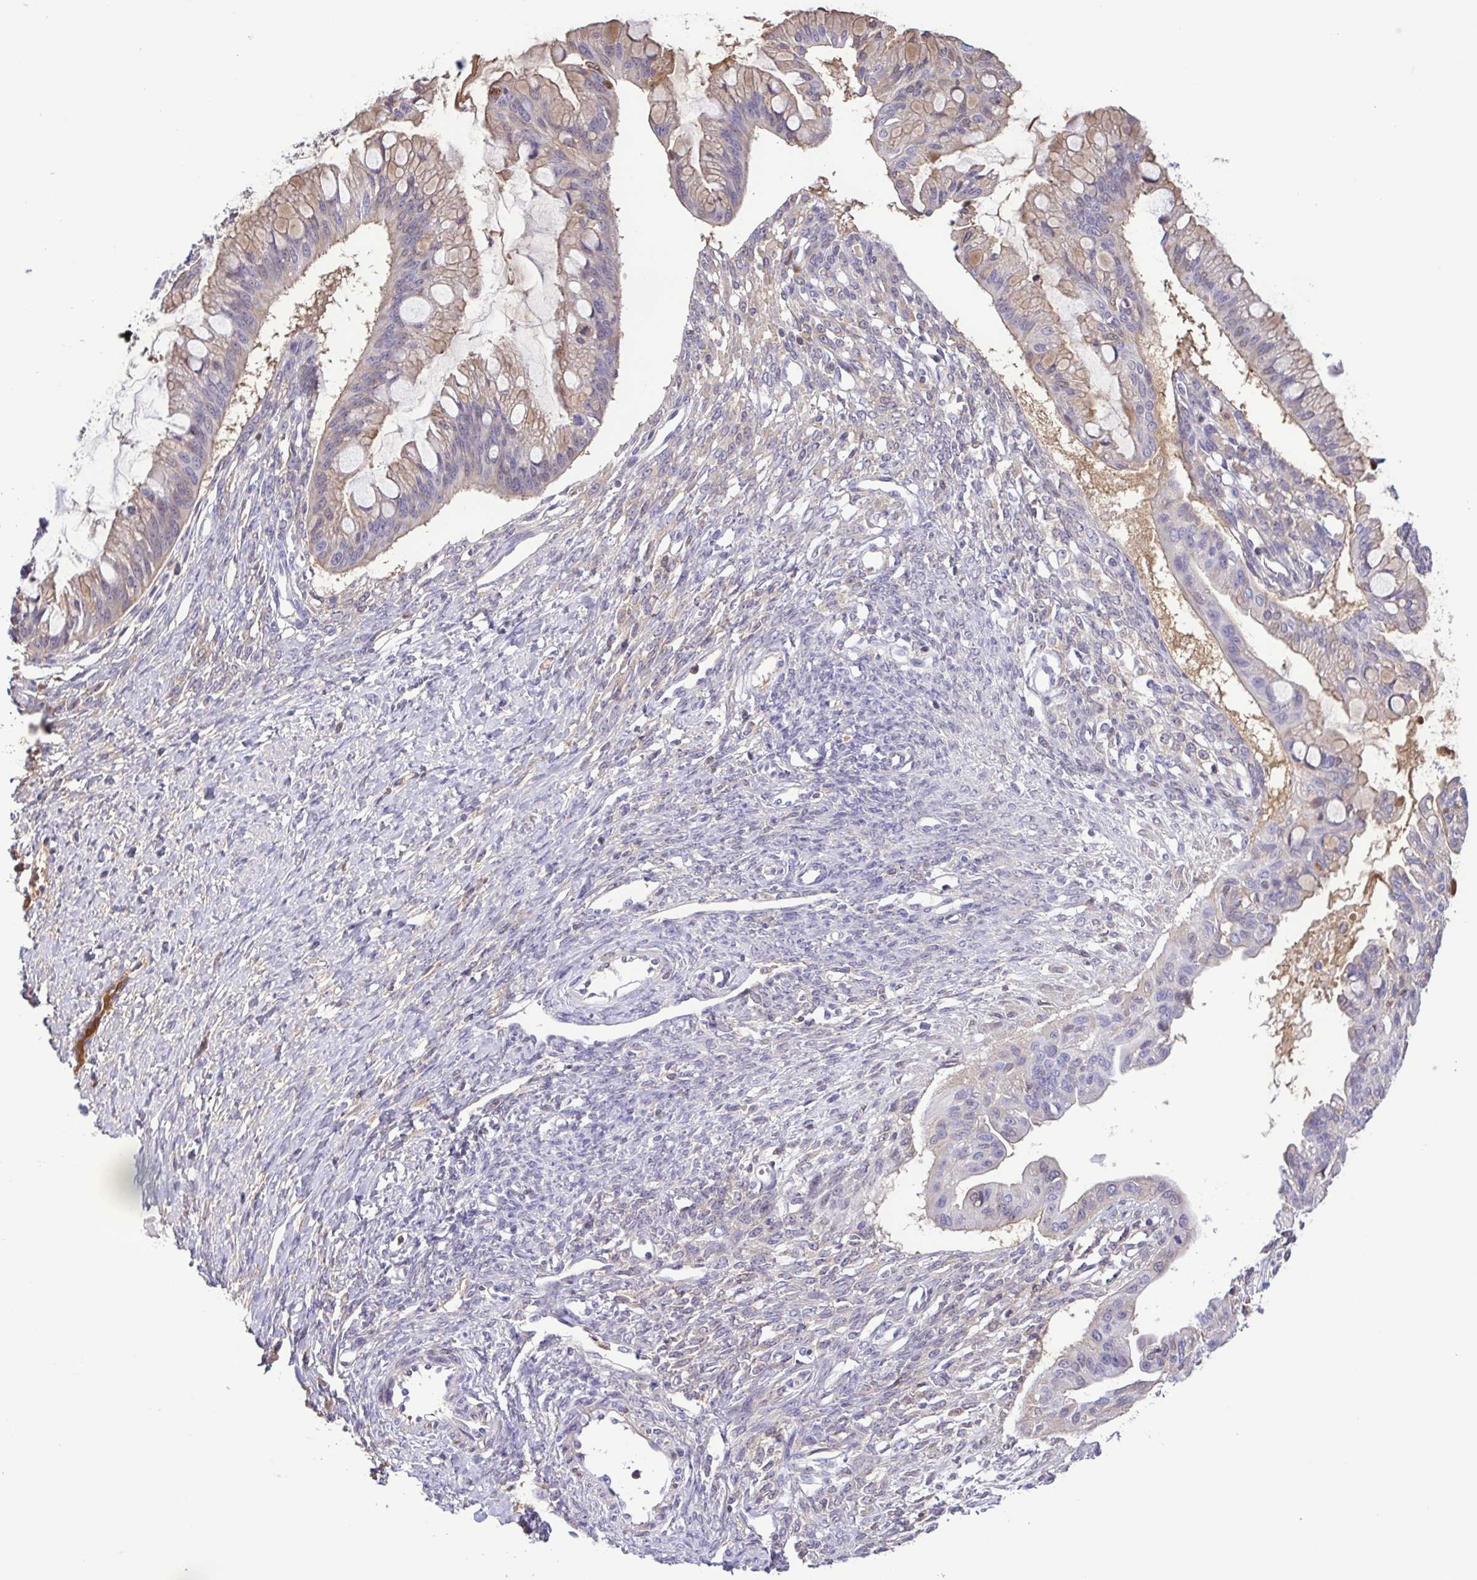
{"staining": {"intensity": "weak", "quantity": "<25%", "location": "cytoplasmic/membranous"}, "tissue": "ovarian cancer", "cell_type": "Tumor cells", "image_type": "cancer", "snomed": [{"axis": "morphology", "description": "Cystadenocarcinoma, mucinous, NOS"}, {"axis": "topography", "description": "Ovary"}], "caption": "Tumor cells are negative for brown protein staining in ovarian cancer.", "gene": "IGFL1", "patient": {"sex": "female", "age": 73}}